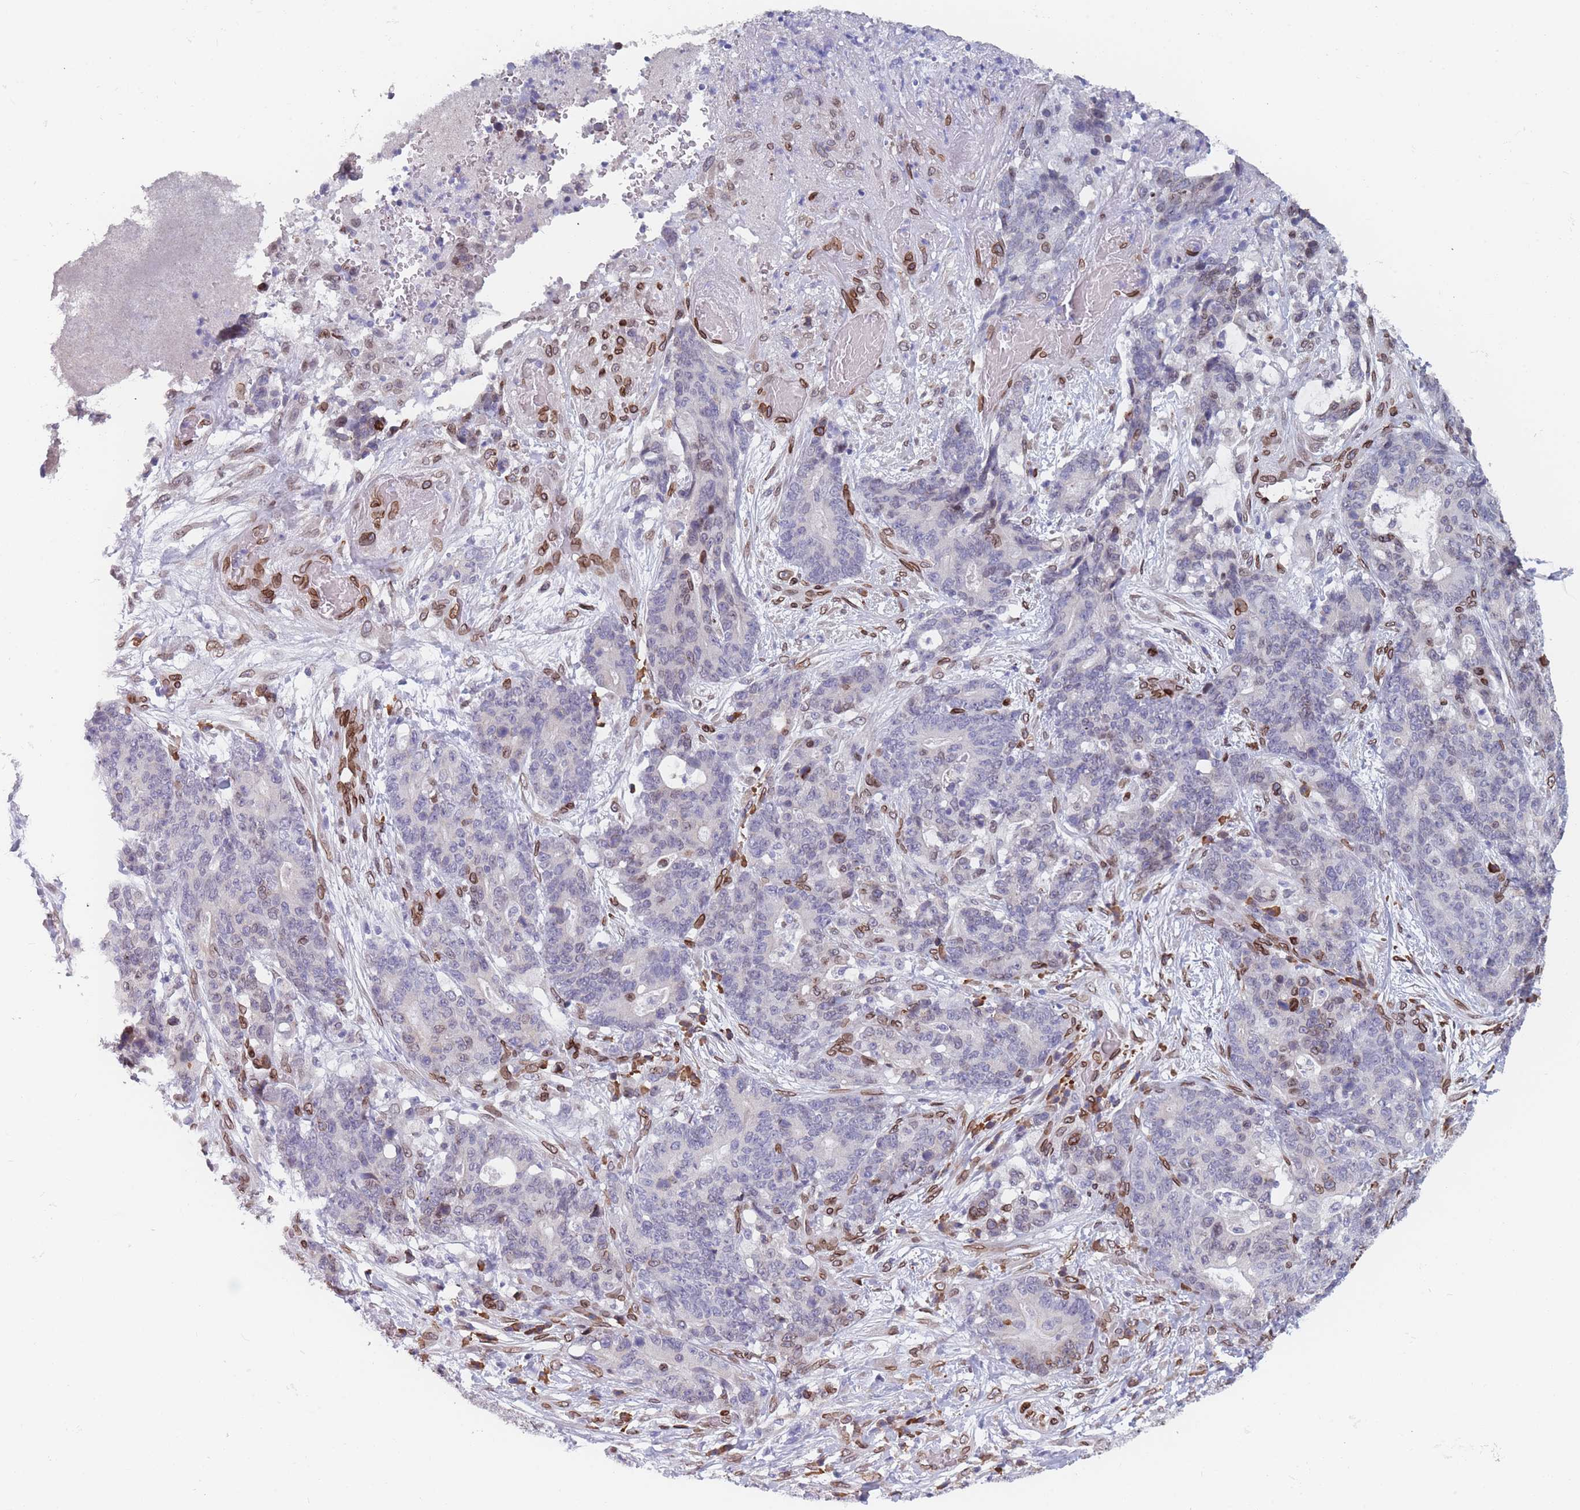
{"staining": {"intensity": "negative", "quantity": "none", "location": "none"}, "tissue": "stomach cancer", "cell_type": "Tumor cells", "image_type": "cancer", "snomed": [{"axis": "morphology", "description": "Normal tissue, NOS"}, {"axis": "morphology", "description": "Adenocarcinoma, NOS"}, {"axis": "topography", "description": "Stomach"}], "caption": "Immunohistochemical staining of human stomach adenocarcinoma demonstrates no significant staining in tumor cells. (DAB (3,3'-diaminobenzidine) IHC visualized using brightfield microscopy, high magnification).", "gene": "ZBTB1", "patient": {"sex": "female", "age": 64}}